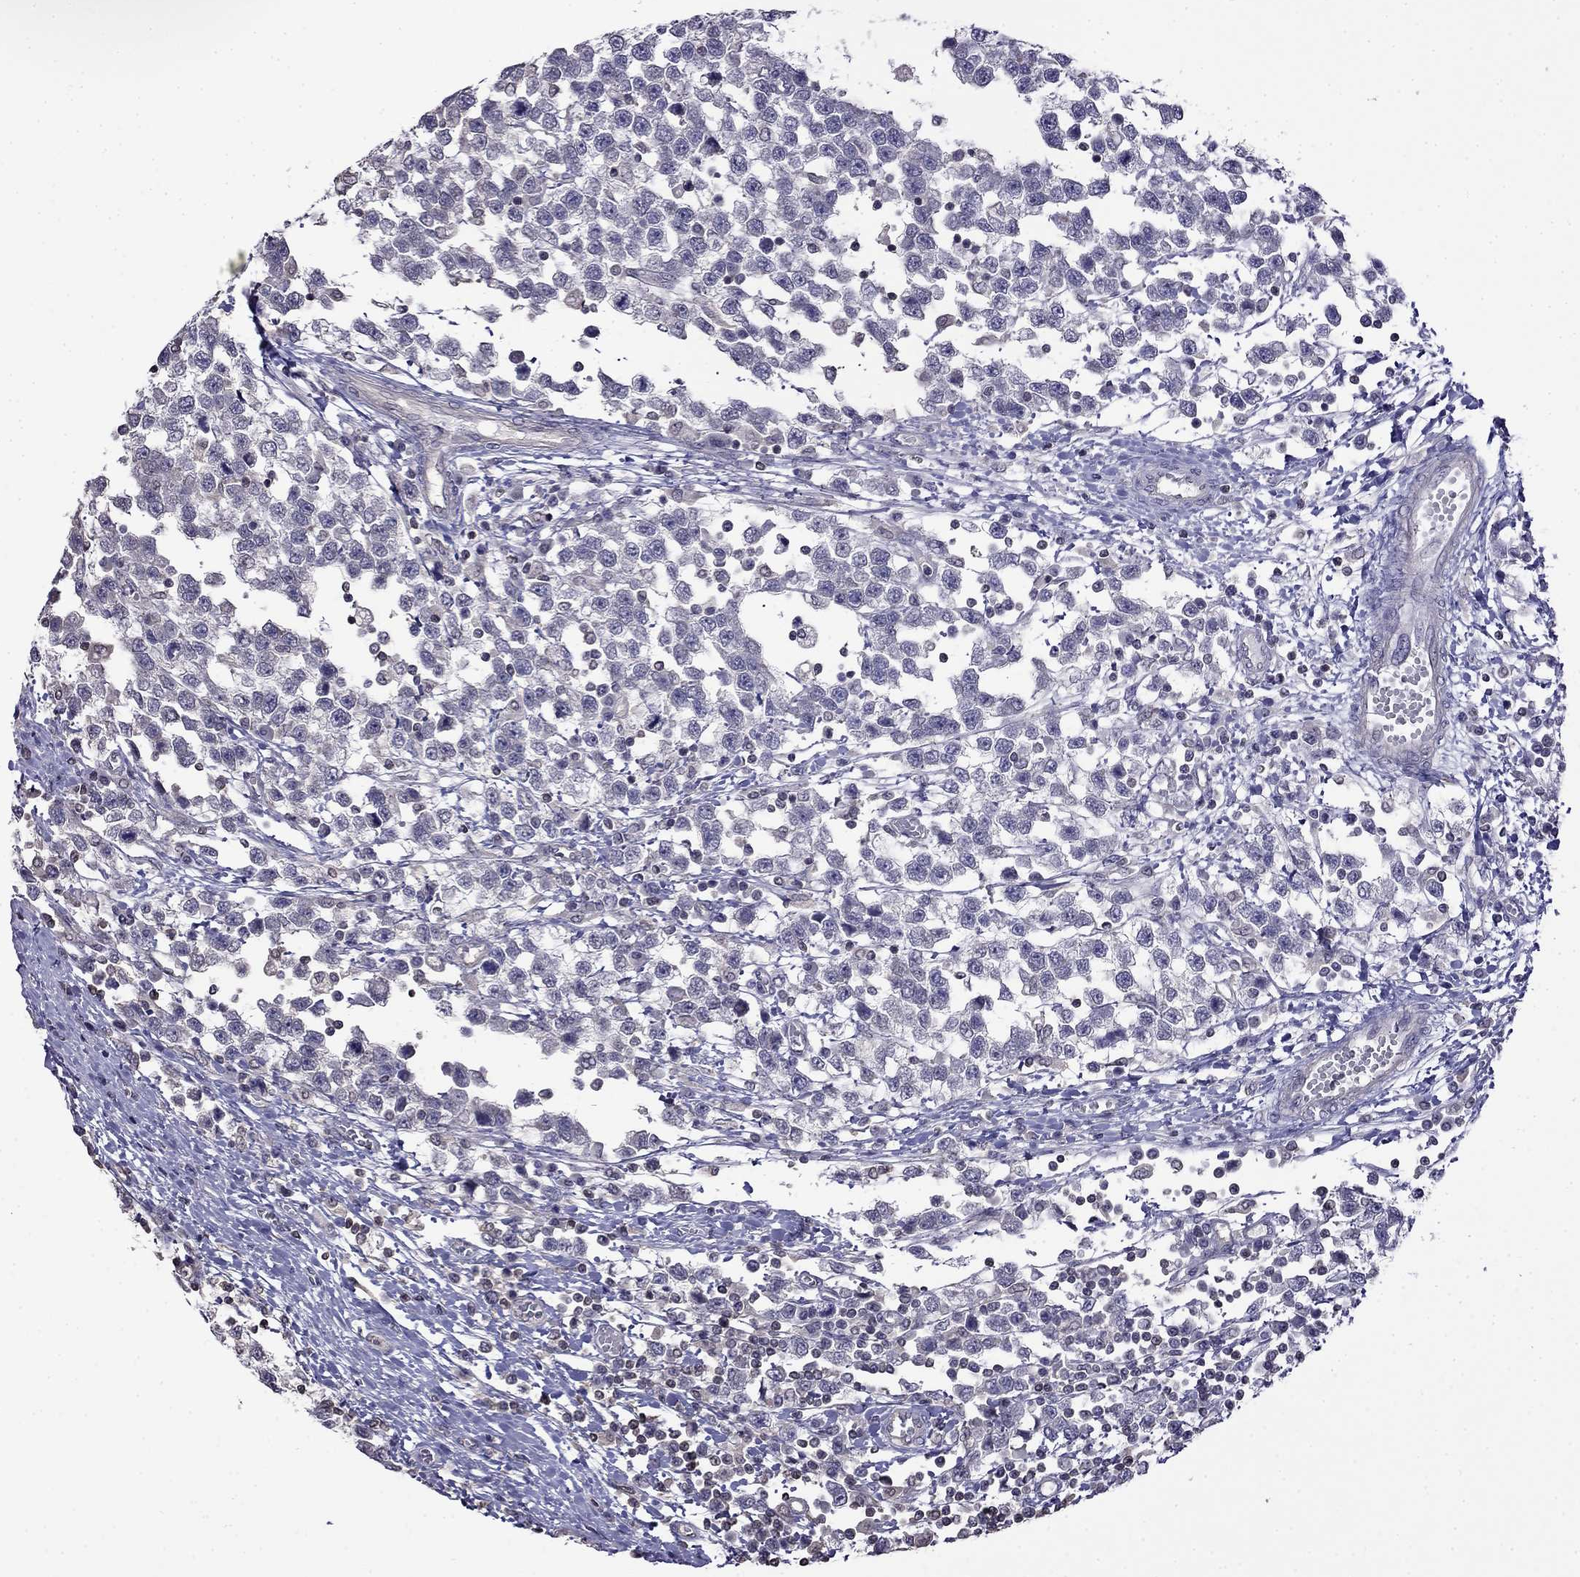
{"staining": {"intensity": "negative", "quantity": "none", "location": "none"}, "tissue": "testis cancer", "cell_type": "Tumor cells", "image_type": "cancer", "snomed": [{"axis": "morphology", "description": "Seminoma, NOS"}, {"axis": "topography", "description": "Testis"}], "caption": "Protein analysis of seminoma (testis) displays no significant expression in tumor cells. Nuclei are stained in blue.", "gene": "GUCA1B", "patient": {"sex": "male", "age": 34}}